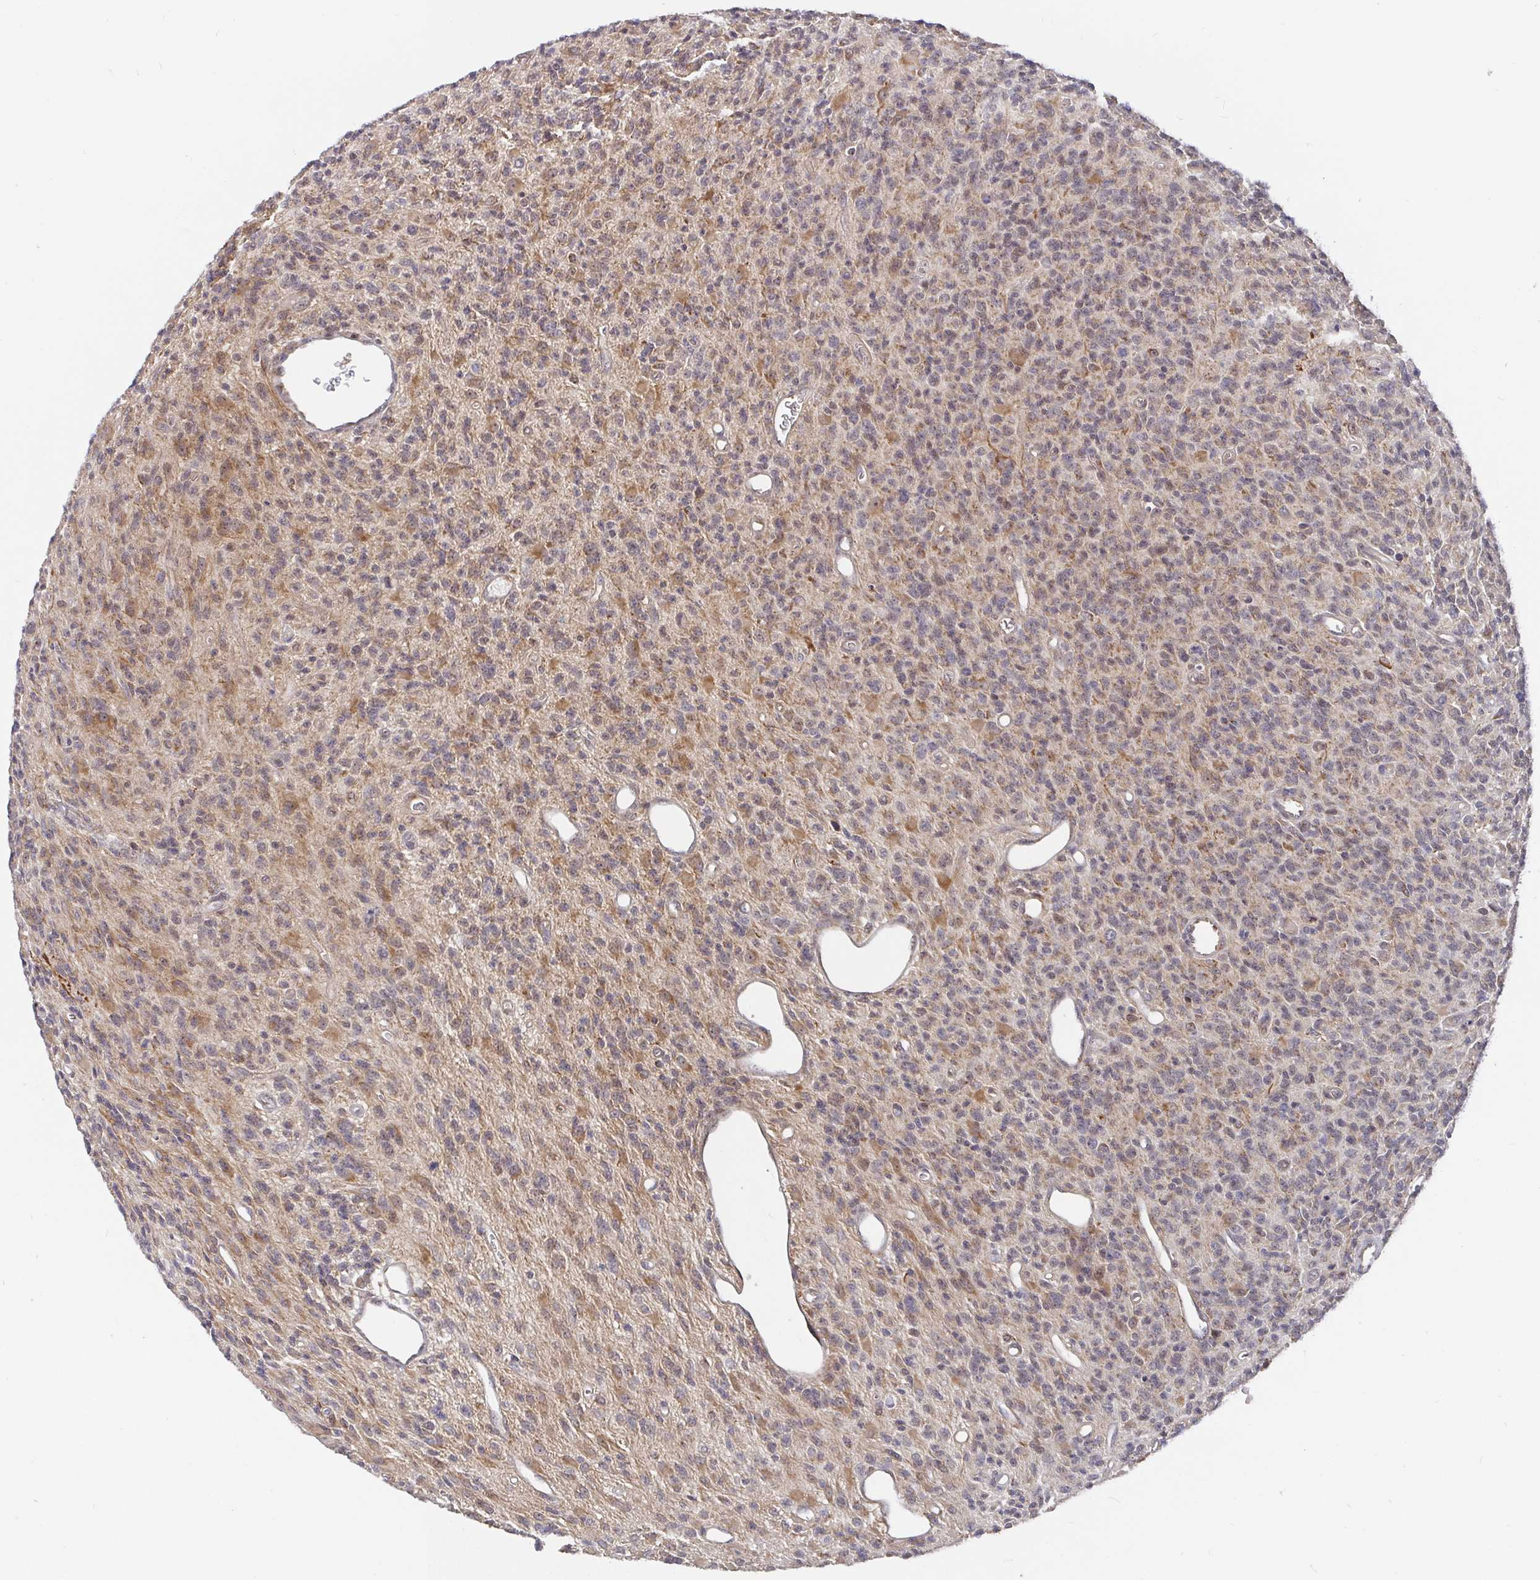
{"staining": {"intensity": "weak", "quantity": "25%-75%", "location": "cytoplasmic/membranous"}, "tissue": "glioma", "cell_type": "Tumor cells", "image_type": "cancer", "snomed": [{"axis": "morphology", "description": "Glioma, malignant, High grade"}, {"axis": "topography", "description": "Brain"}], "caption": "Tumor cells show weak cytoplasmic/membranous expression in approximately 25%-75% of cells in malignant glioma (high-grade). Using DAB (3,3'-diaminobenzidine) (brown) and hematoxylin (blue) stains, captured at high magnification using brightfield microscopy.", "gene": "PDF", "patient": {"sex": "male", "age": 76}}